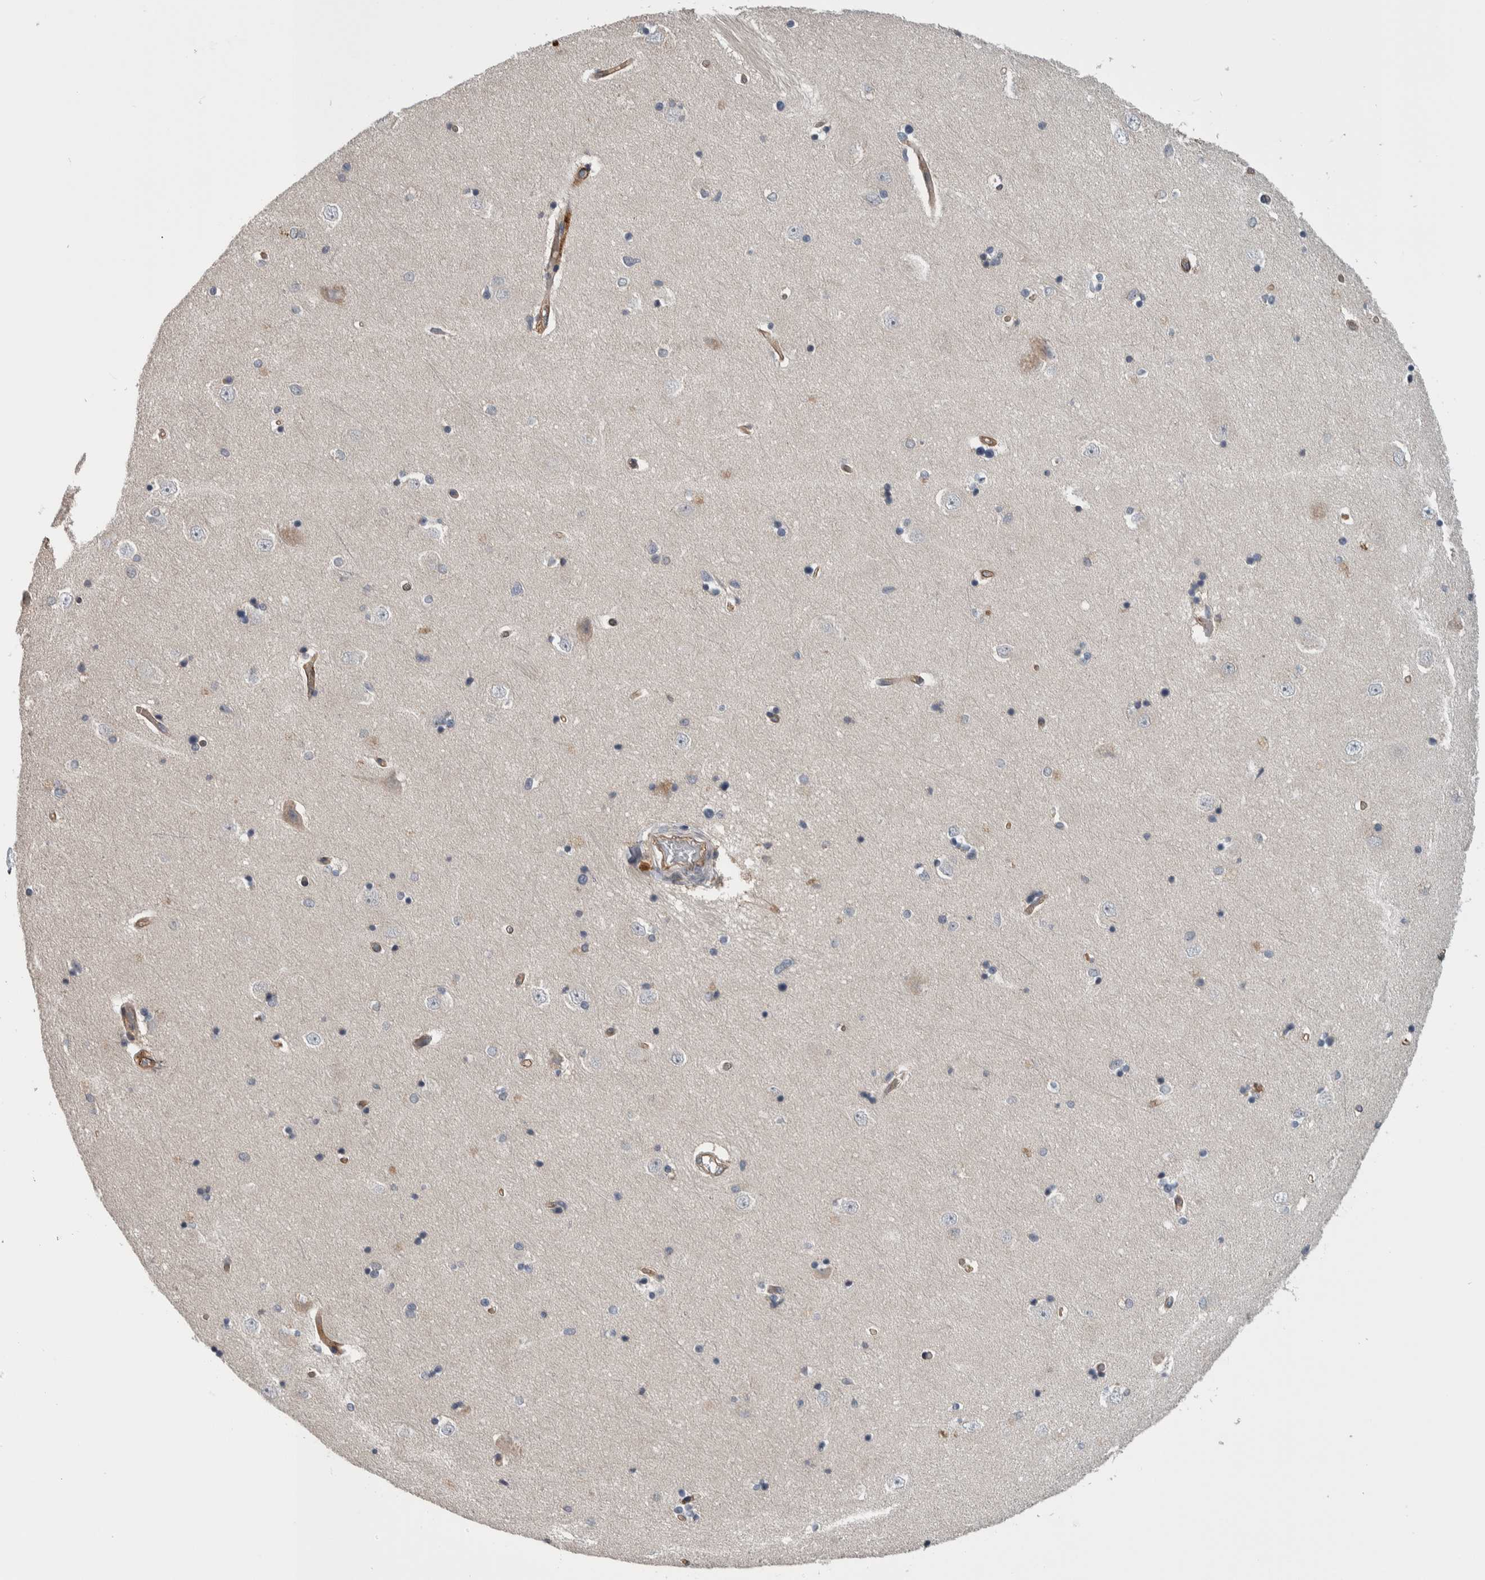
{"staining": {"intensity": "negative", "quantity": "none", "location": "none"}, "tissue": "hippocampus", "cell_type": "Glial cells", "image_type": "normal", "snomed": [{"axis": "morphology", "description": "Normal tissue, NOS"}, {"axis": "topography", "description": "Hippocampus"}], "caption": "Immunohistochemistry (IHC) photomicrograph of benign hippocampus: hippocampus stained with DAB (3,3'-diaminobenzidine) demonstrates no significant protein staining in glial cells.", "gene": "PRDM4", "patient": {"sex": "male", "age": 45}}